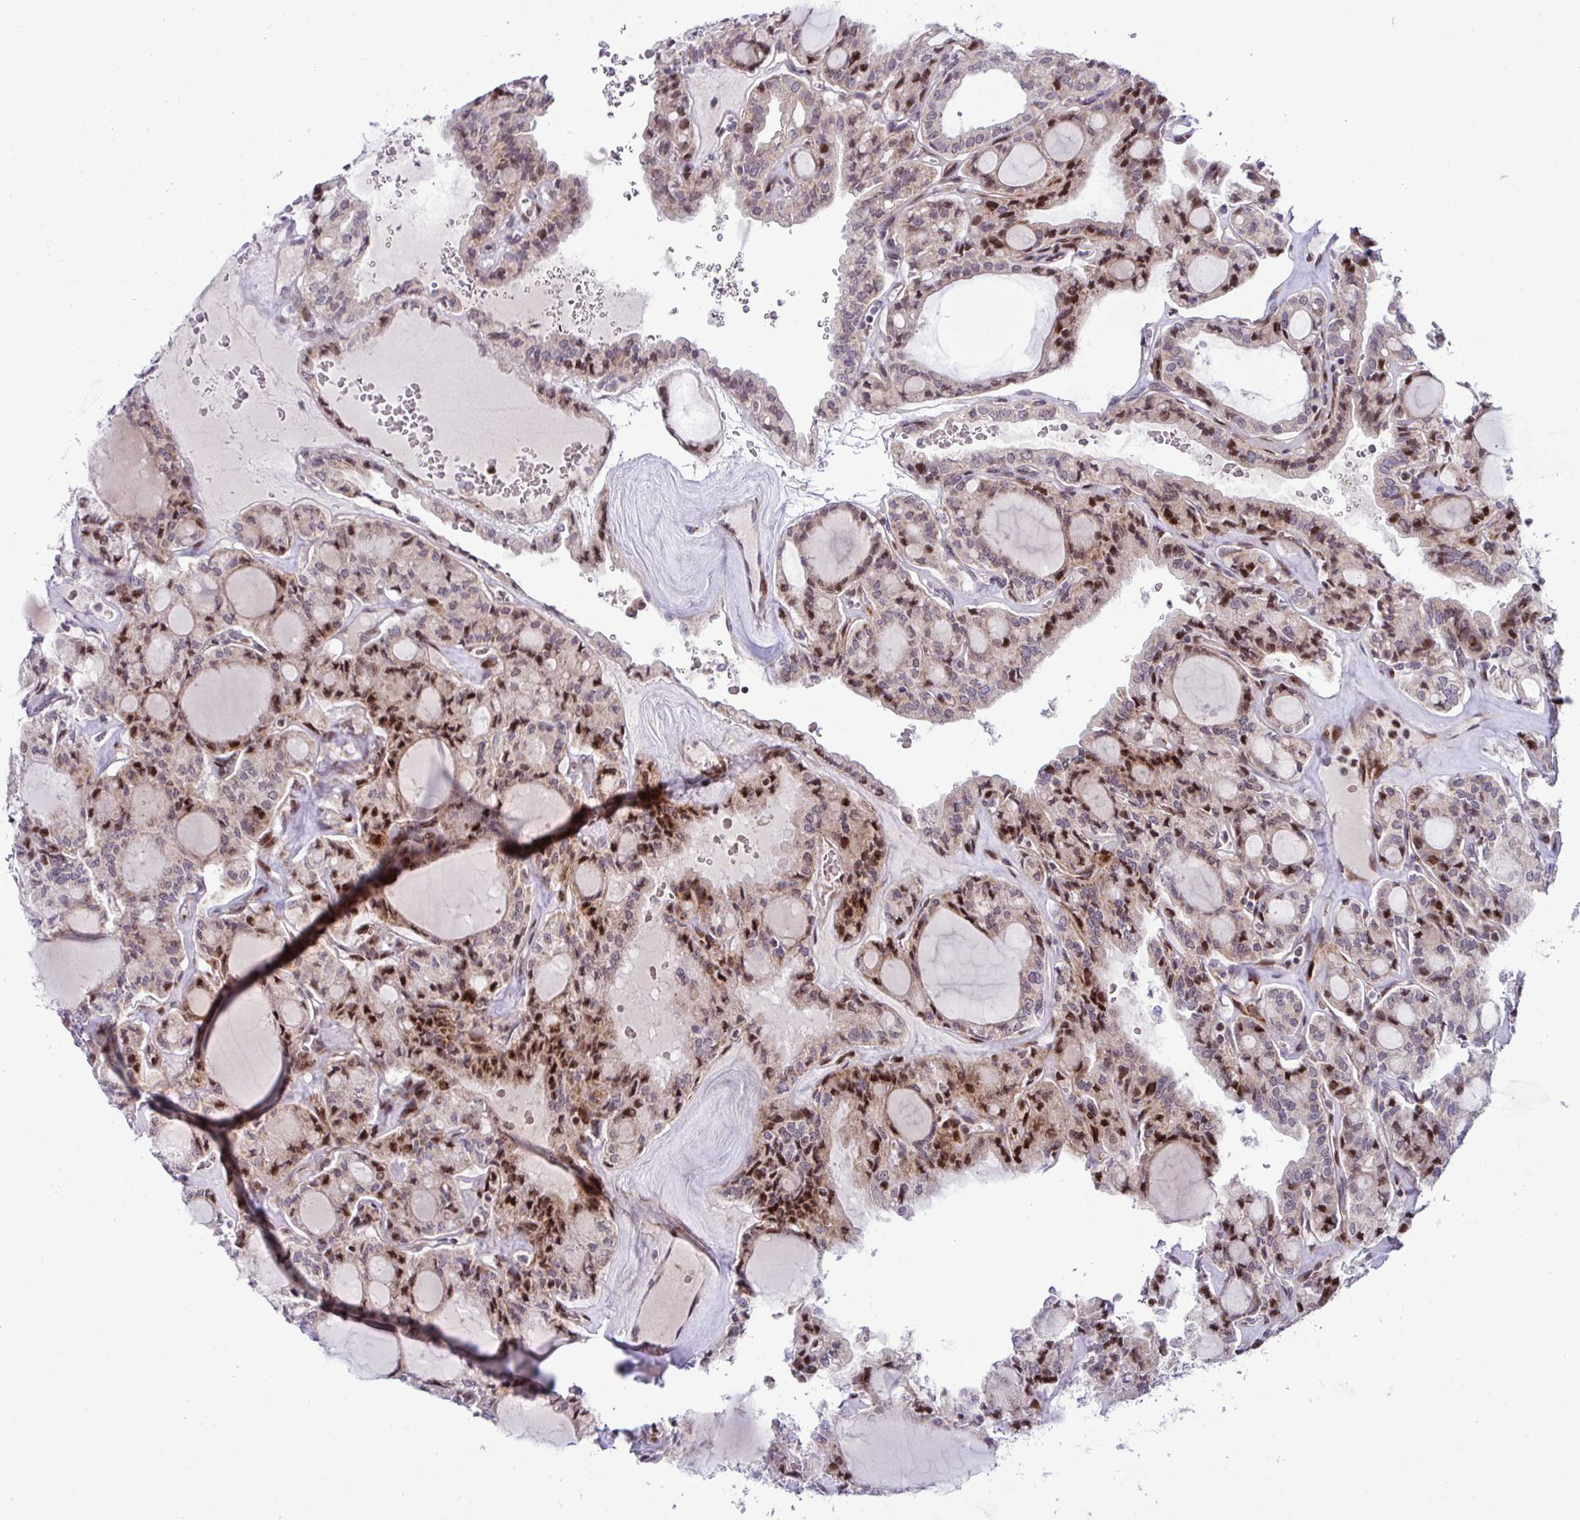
{"staining": {"intensity": "moderate", "quantity": "25%-75%", "location": "cytoplasmic/membranous,nuclear"}, "tissue": "thyroid cancer", "cell_type": "Tumor cells", "image_type": "cancer", "snomed": [{"axis": "morphology", "description": "Papillary adenocarcinoma, NOS"}, {"axis": "topography", "description": "Thyroid gland"}], "caption": "Human thyroid cancer (papillary adenocarcinoma) stained with a protein marker displays moderate staining in tumor cells.", "gene": "DZIP1", "patient": {"sex": "male", "age": 87}}